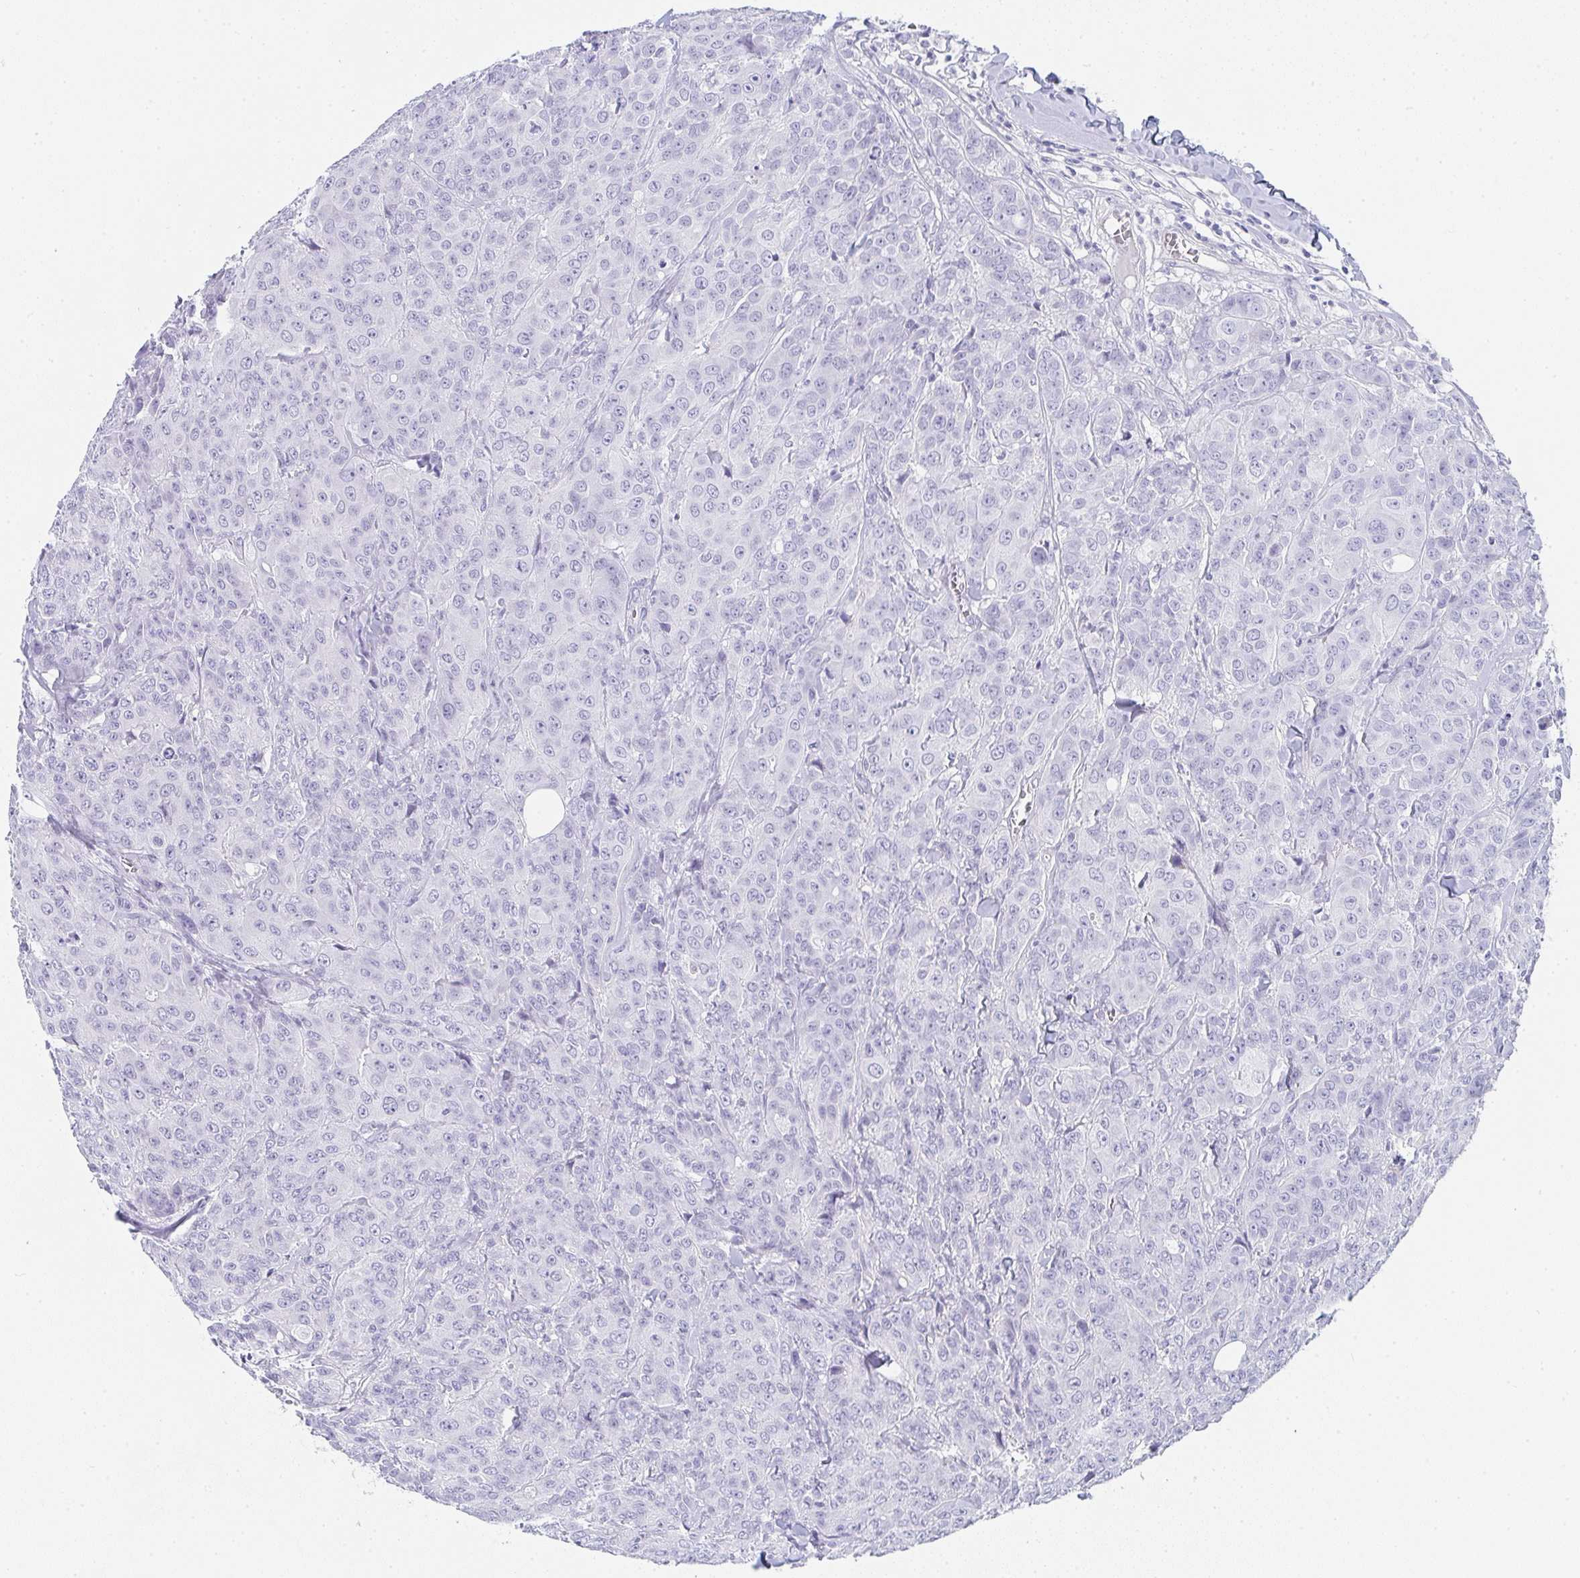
{"staining": {"intensity": "negative", "quantity": "none", "location": "none"}, "tissue": "breast cancer", "cell_type": "Tumor cells", "image_type": "cancer", "snomed": [{"axis": "morphology", "description": "Normal tissue, NOS"}, {"axis": "morphology", "description": "Duct carcinoma"}, {"axis": "topography", "description": "Breast"}], "caption": "Tumor cells show no significant staining in breast infiltrating ductal carcinoma.", "gene": "PRND", "patient": {"sex": "female", "age": 43}}